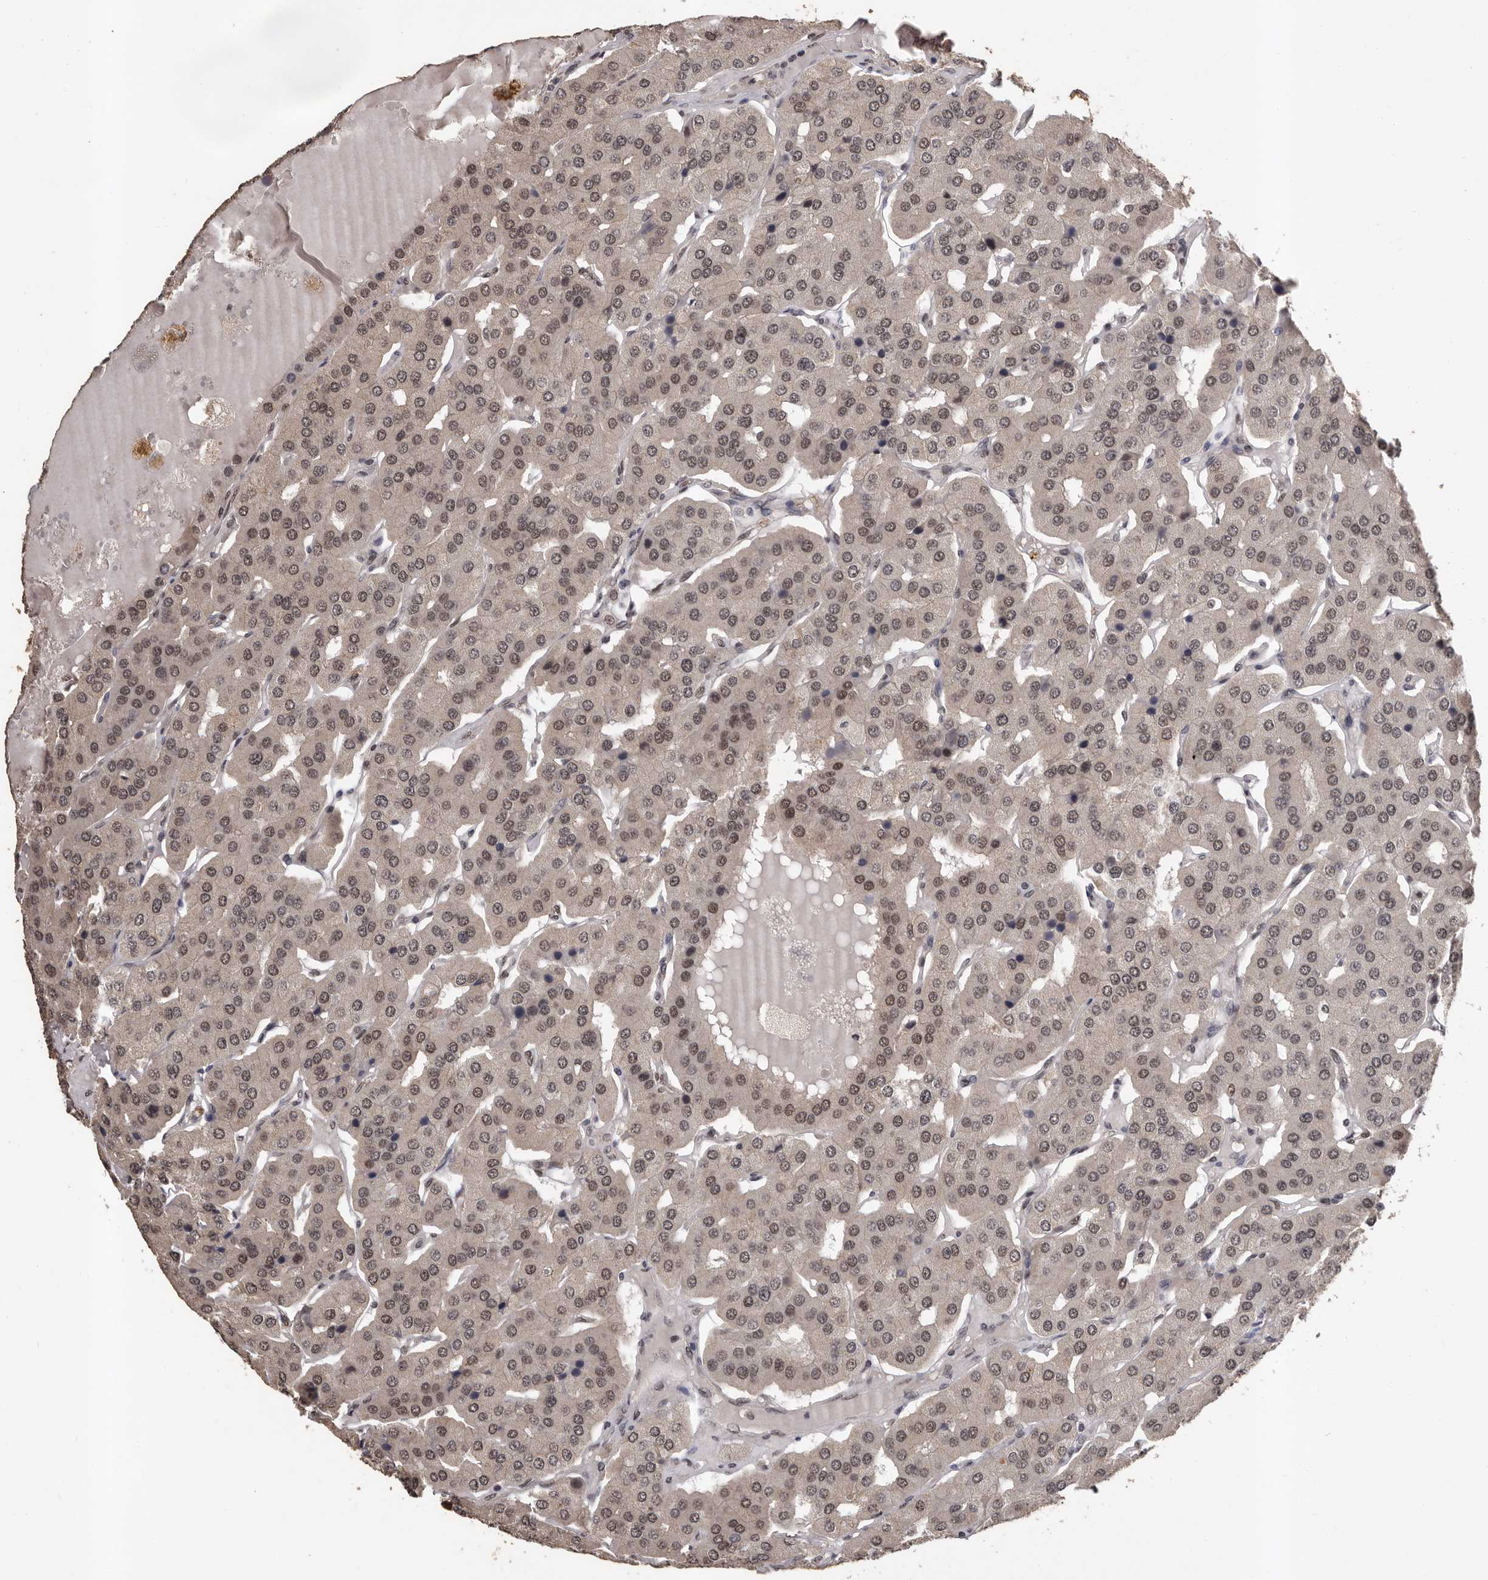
{"staining": {"intensity": "weak", "quantity": "25%-75%", "location": "nuclear"}, "tissue": "parathyroid gland", "cell_type": "Glandular cells", "image_type": "normal", "snomed": [{"axis": "morphology", "description": "Normal tissue, NOS"}, {"axis": "morphology", "description": "Adenoma, NOS"}, {"axis": "topography", "description": "Parathyroid gland"}], "caption": "Parathyroid gland stained with a brown dye exhibits weak nuclear positive expression in about 25%-75% of glandular cells.", "gene": "VPS37A", "patient": {"sex": "female", "age": 86}}